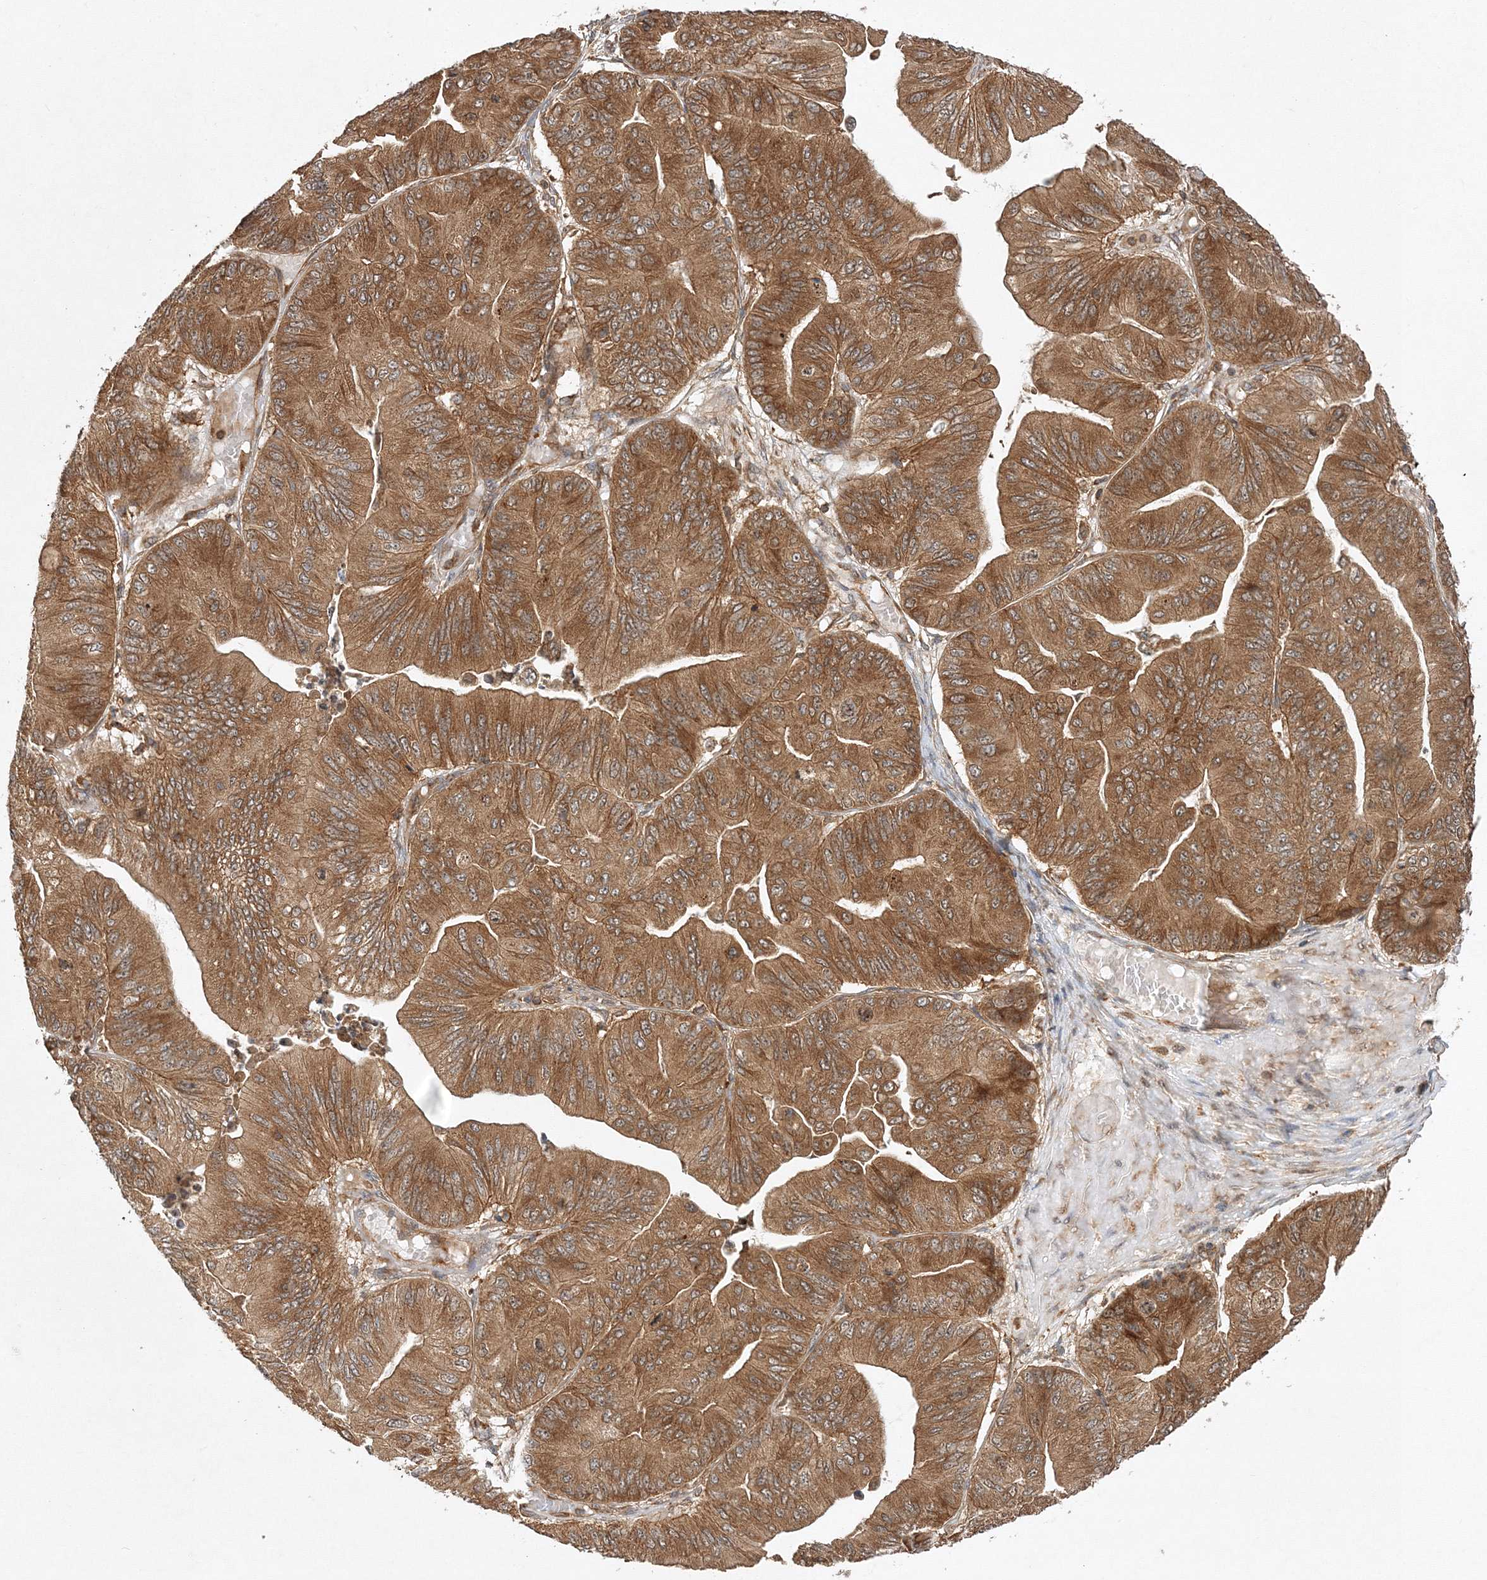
{"staining": {"intensity": "strong", "quantity": ">75%", "location": "cytoplasmic/membranous"}, "tissue": "ovarian cancer", "cell_type": "Tumor cells", "image_type": "cancer", "snomed": [{"axis": "morphology", "description": "Cystadenocarcinoma, mucinous, NOS"}, {"axis": "topography", "description": "Ovary"}], "caption": "Brown immunohistochemical staining in mucinous cystadenocarcinoma (ovarian) reveals strong cytoplasmic/membranous positivity in about >75% of tumor cells. The protein is shown in brown color, while the nuclei are stained blue.", "gene": "WDR37", "patient": {"sex": "female", "age": 61}}